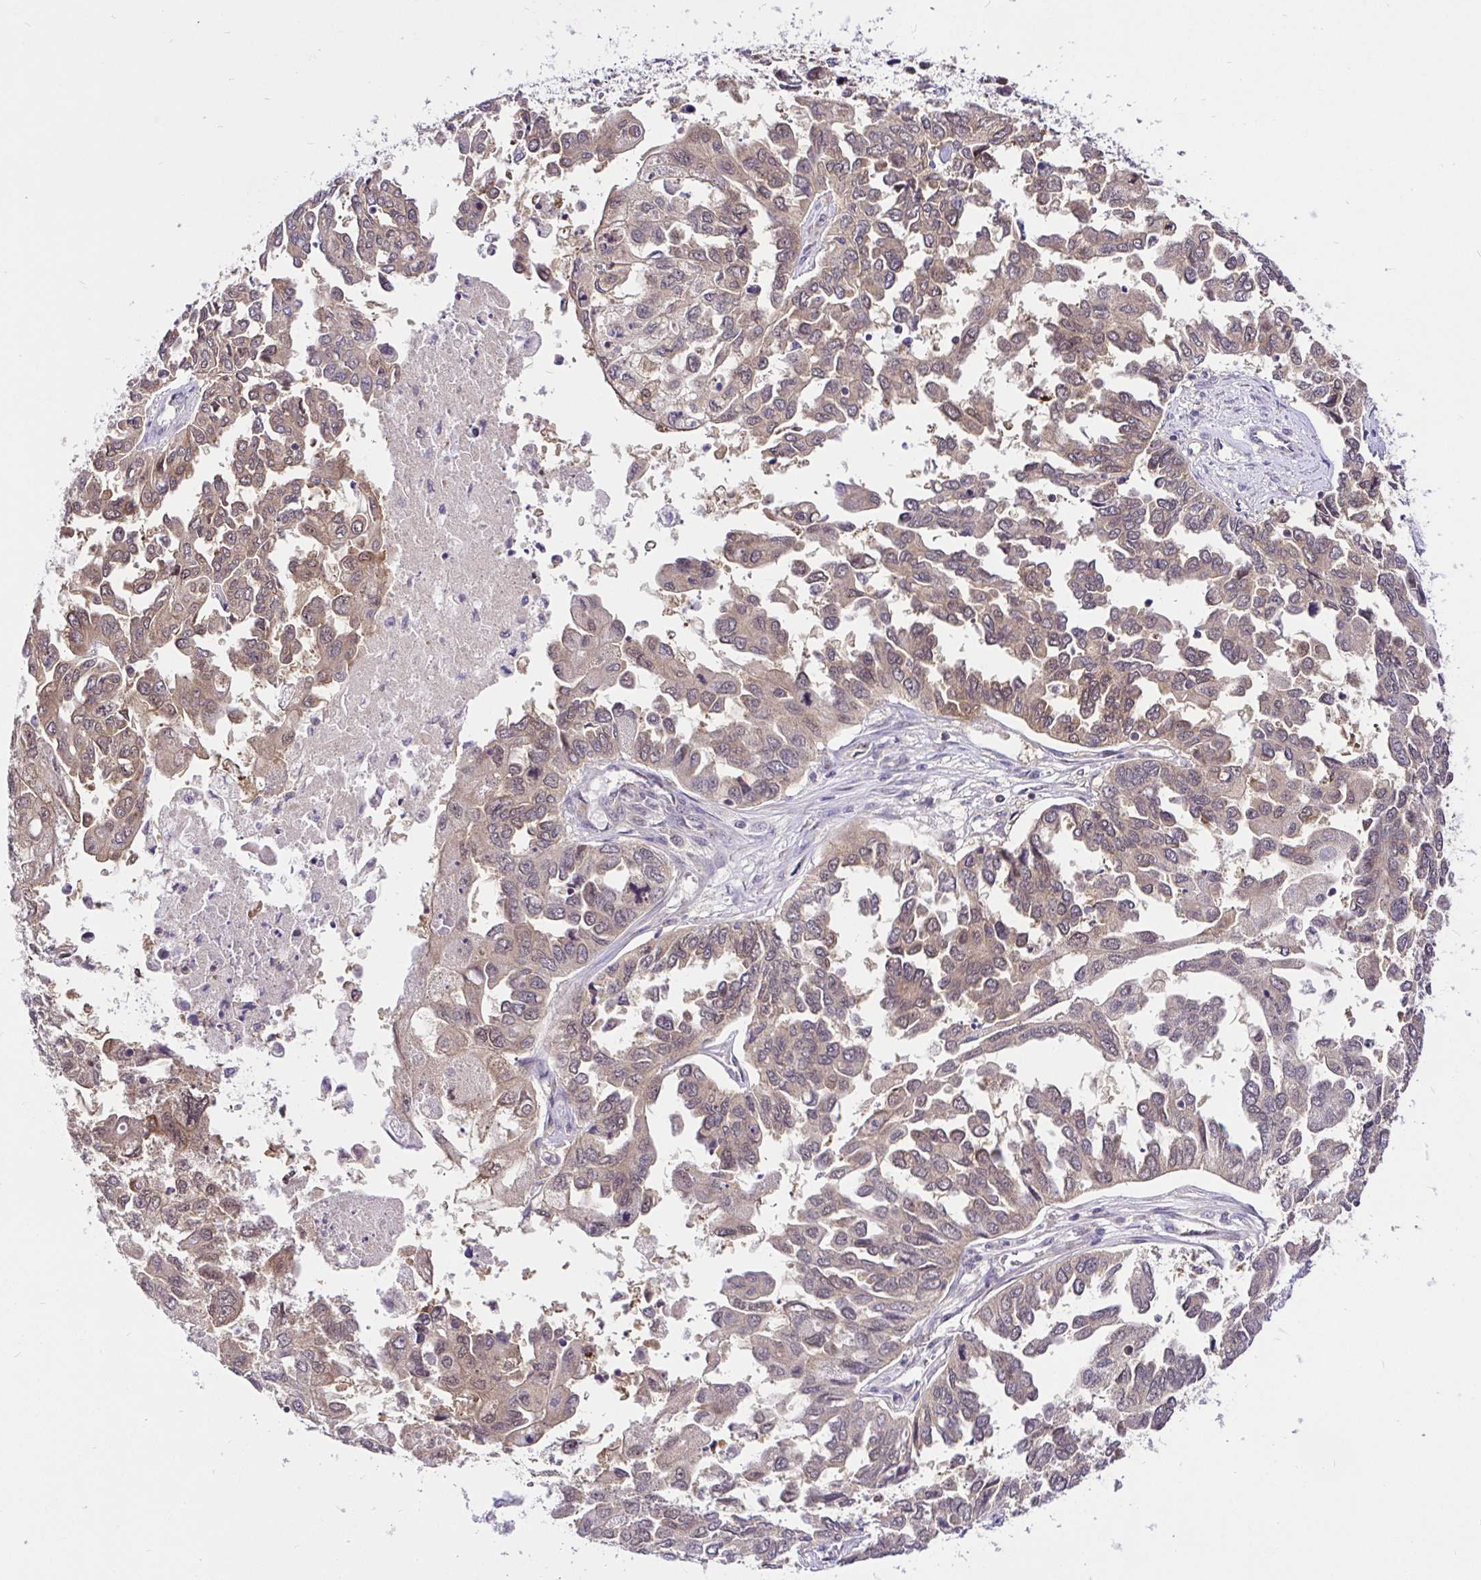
{"staining": {"intensity": "weak", "quantity": ">75%", "location": "cytoplasmic/membranous,nuclear"}, "tissue": "ovarian cancer", "cell_type": "Tumor cells", "image_type": "cancer", "snomed": [{"axis": "morphology", "description": "Cystadenocarcinoma, serous, NOS"}, {"axis": "topography", "description": "Ovary"}], "caption": "Immunohistochemistry (IHC) of ovarian cancer (serous cystadenocarcinoma) displays low levels of weak cytoplasmic/membranous and nuclear expression in approximately >75% of tumor cells.", "gene": "UBE2M", "patient": {"sex": "female", "age": 53}}